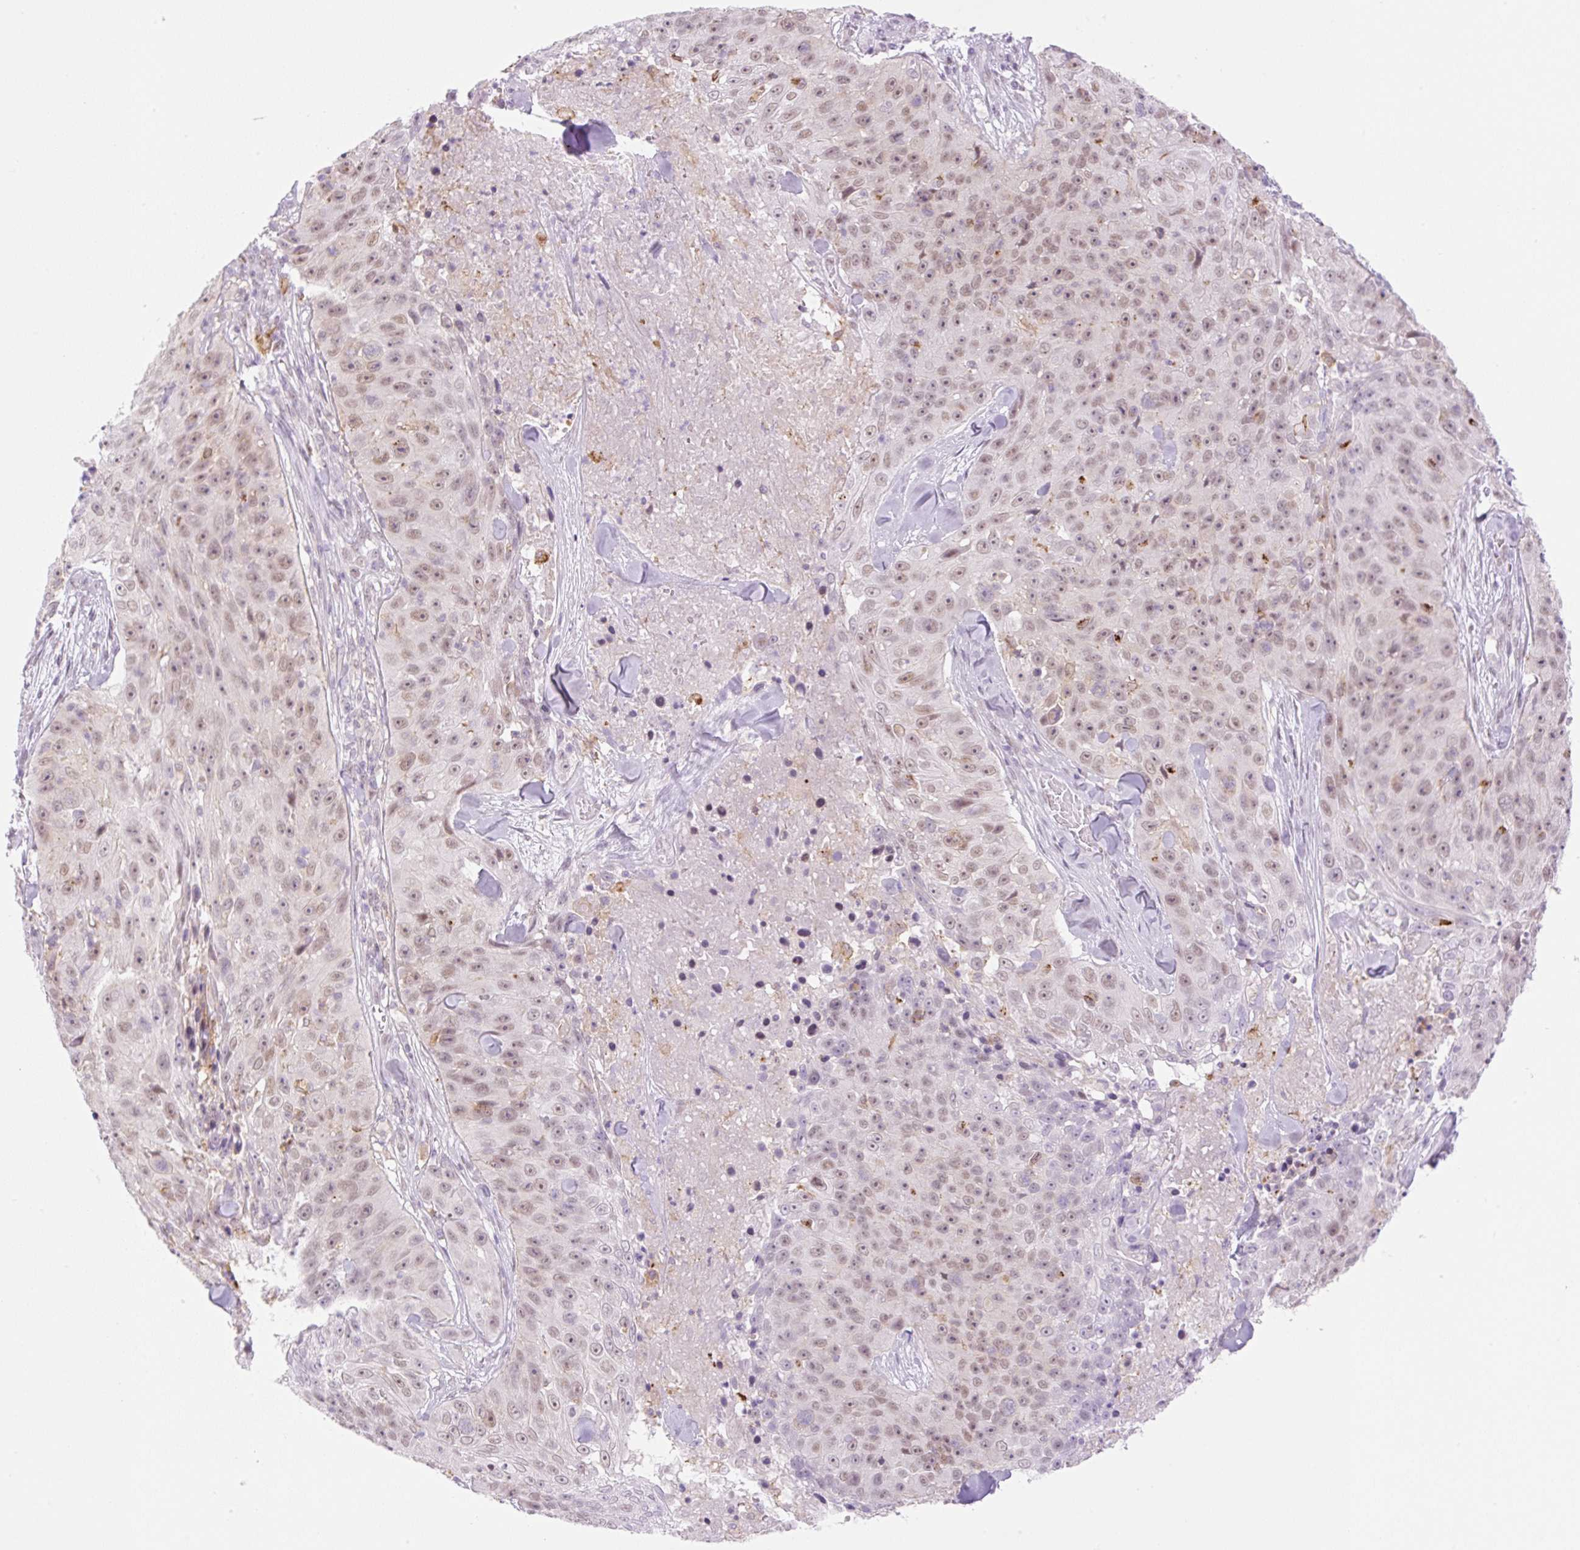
{"staining": {"intensity": "weak", "quantity": ">75%", "location": "nuclear"}, "tissue": "skin cancer", "cell_type": "Tumor cells", "image_type": "cancer", "snomed": [{"axis": "morphology", "description": "Squamous cell carcinoma, NOS"}, {"axis": "topography", "description": "Skin"}], "caption": "Skin squamous cell carcinoma stained with immunohistochemistry demonstrates weak nuclear expression in about >75% of tumor cells.", "gene": "PALM3", "patient": {"sex": "female", "age": 87}}